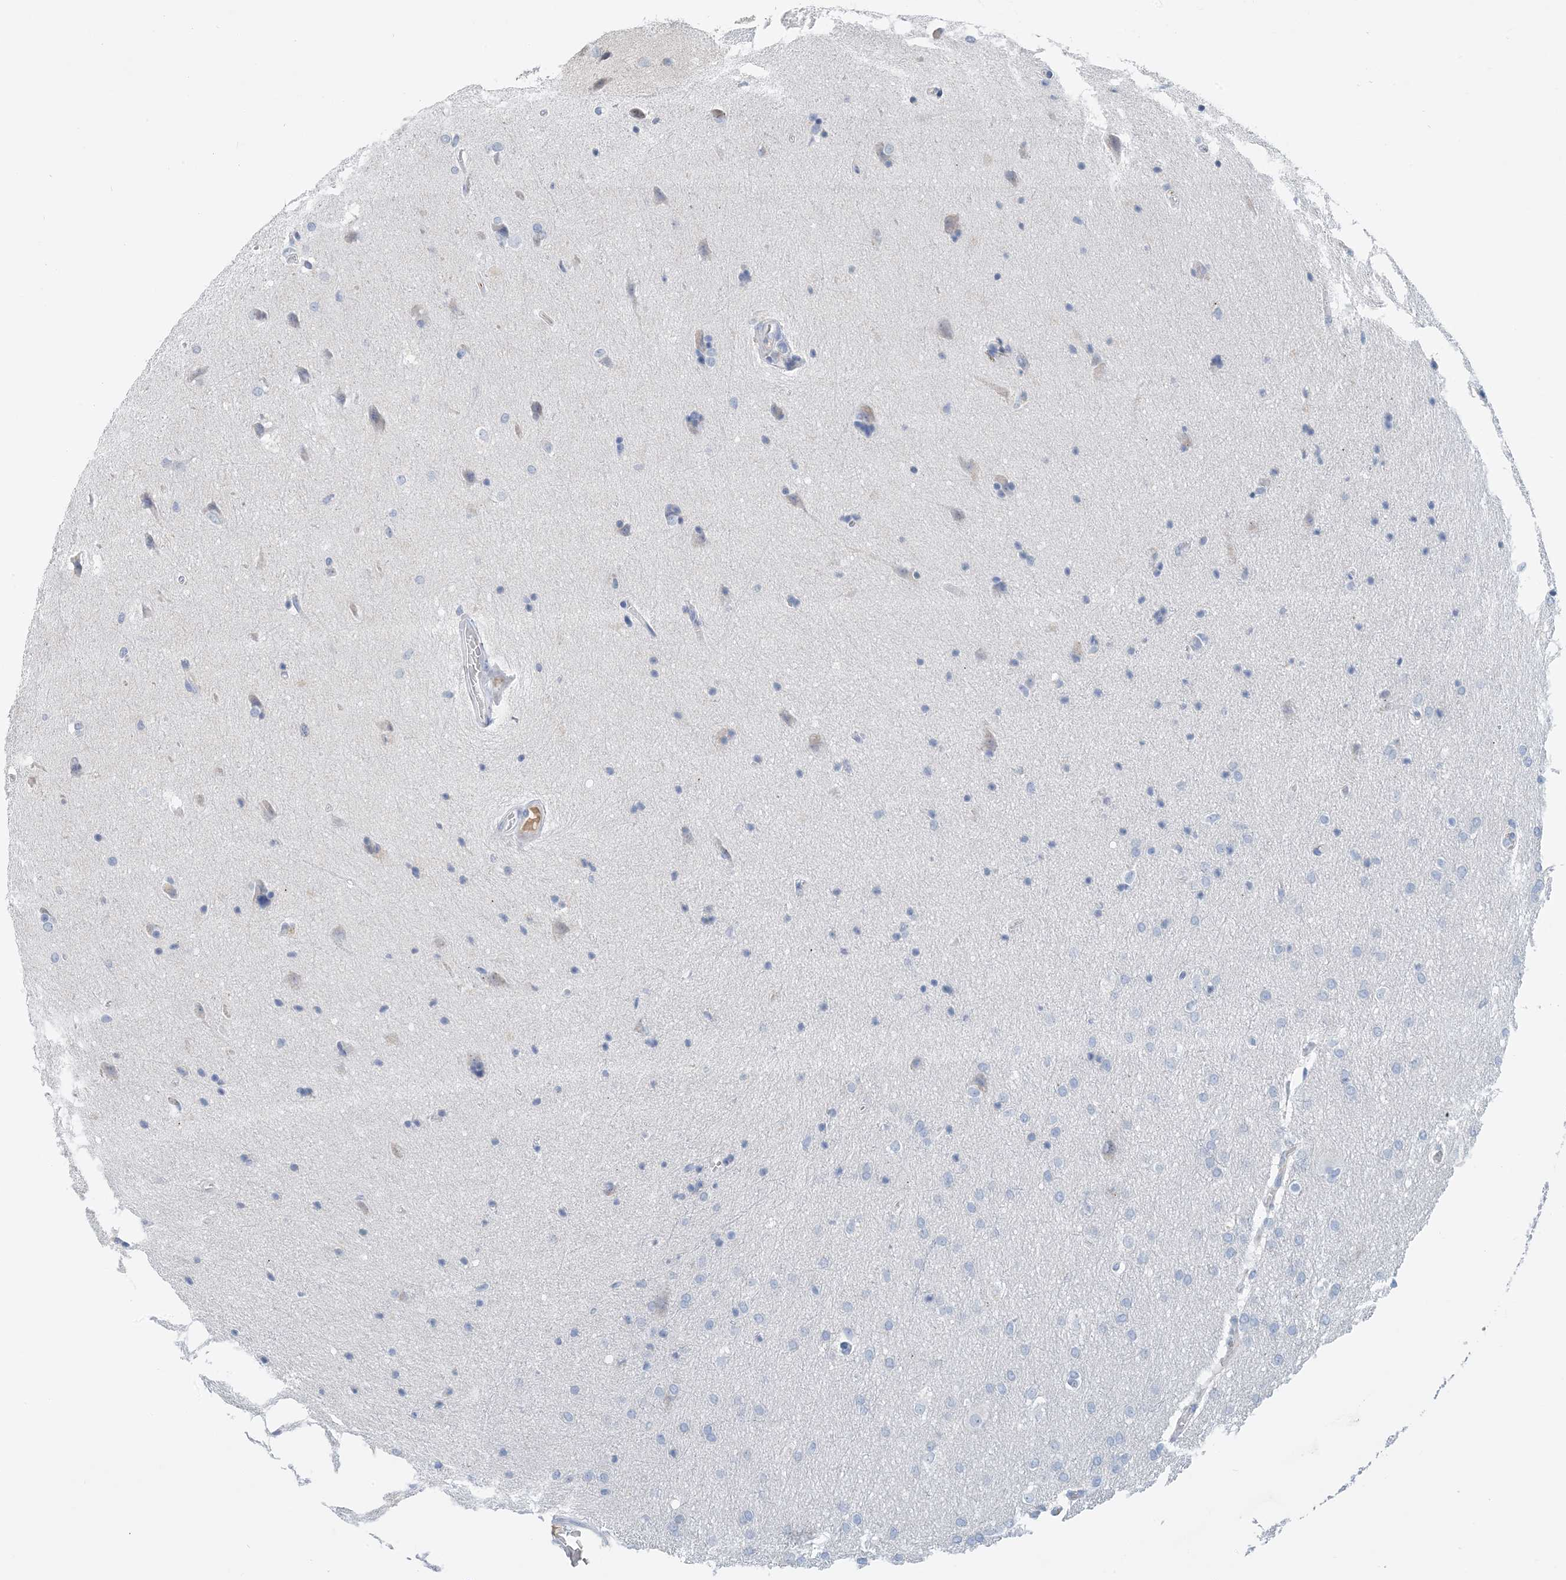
{"staining": {"intensity": "negative", "quantity": "none", "location": "none"}, "tissue": "glioma", "cell_type": "Tumor cells", "image_type": "cancer", "snomed": [{"axis": "morphology", "description": "Glioma, malignant, Low grade"}, {"axis": "topography", "description": "Brain"}], "caption": "IHC photomicrograph of human glioma stained for a protein (brown), which displays no positivity in tumor cells. The staining was performed using DAB (3,3'-diaminobenzidine) to visualize the protein expression in brown, while the nuclei were stained in blue with hematoxylin (Magnification: 20x).", "gene": "CTRL", "patient": {"sex": "female", "age": 37}}